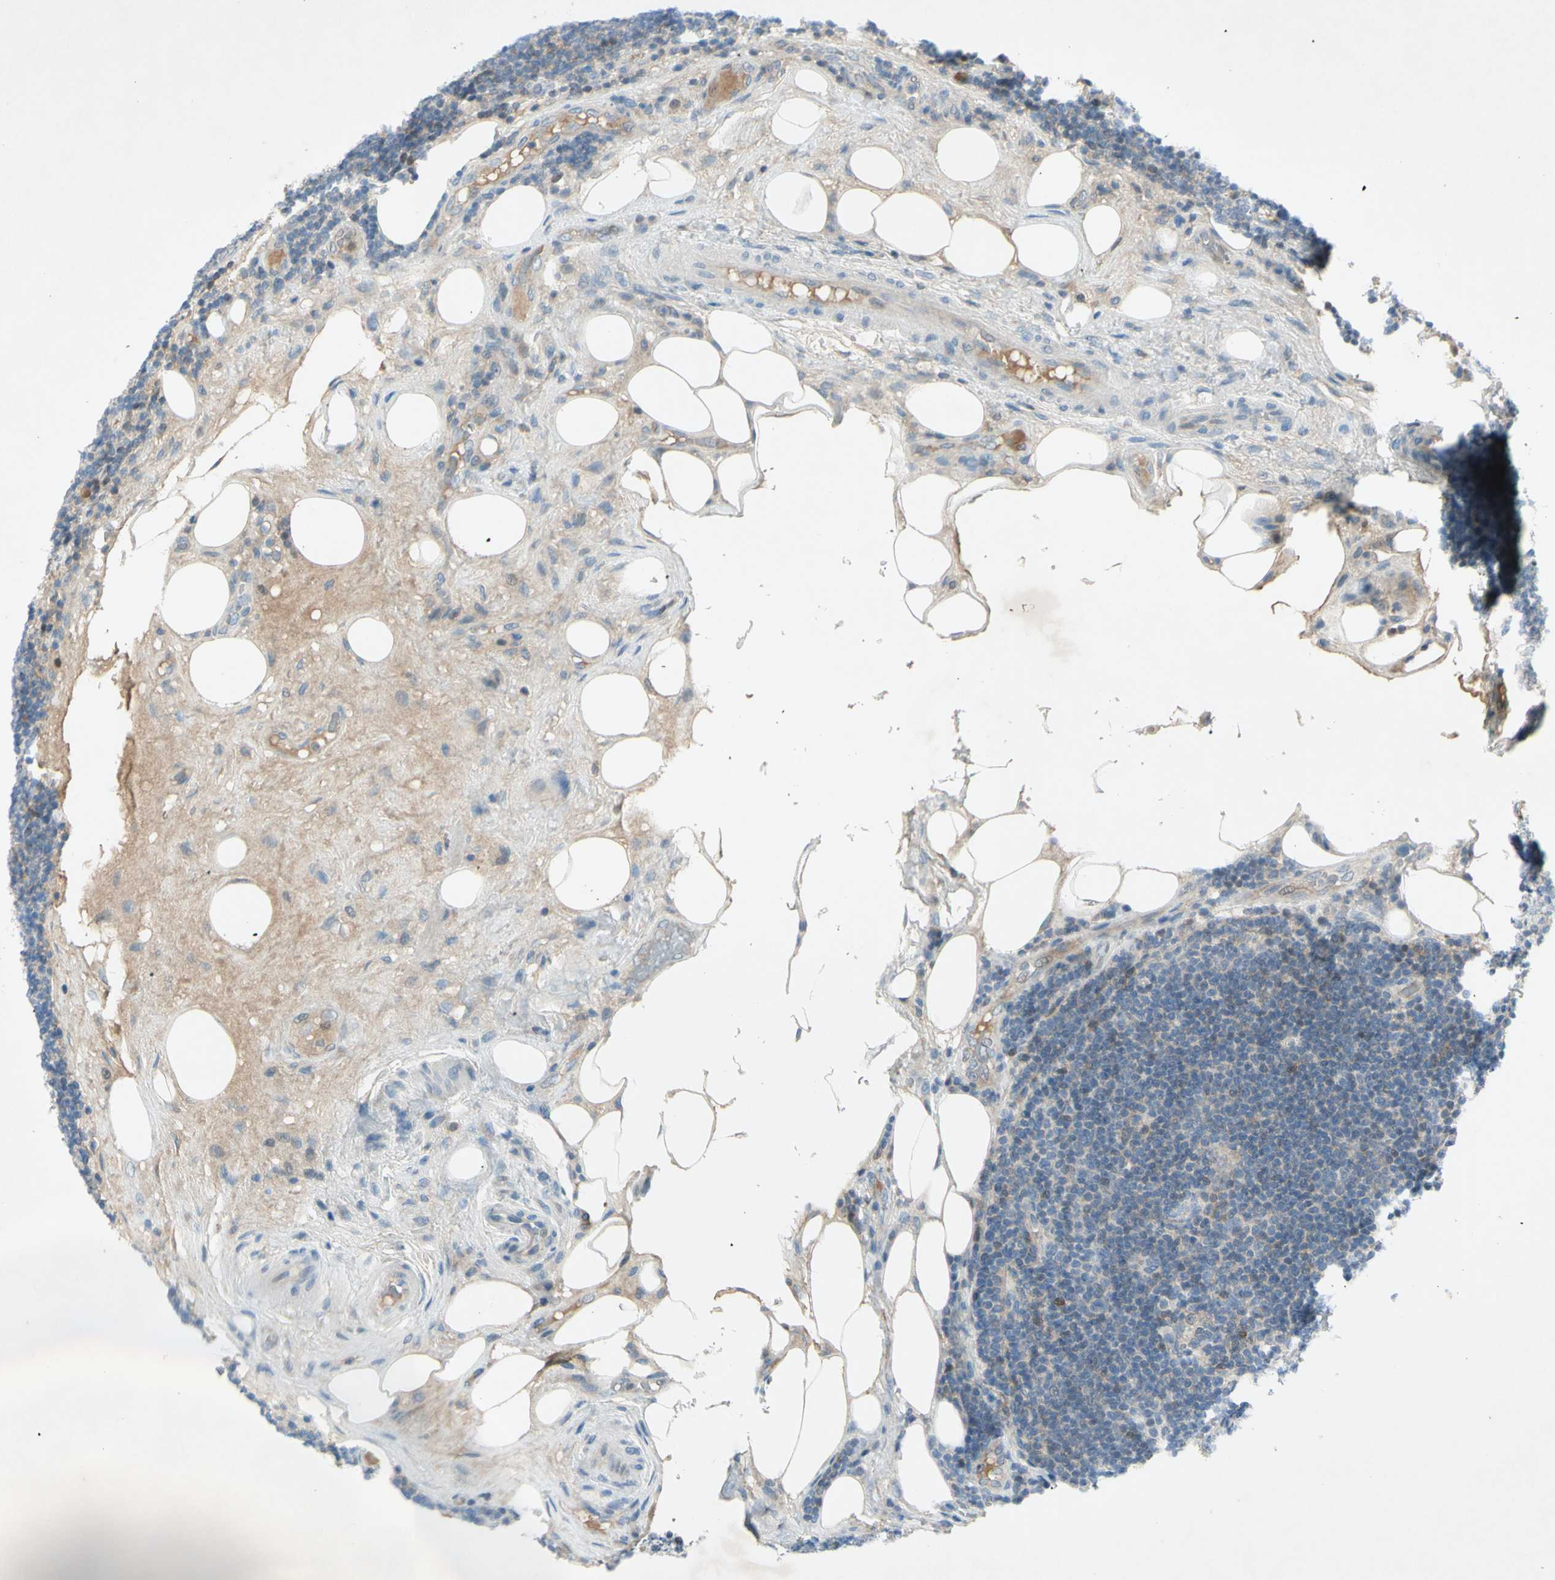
{"staining": {"intensity": "weak", "quantity": "25%-75%", "location": "cytoplasmic/membranous"}, "tissue": "lymphoma", "cell_type": "Tumor cells", "image_type": "cancer", "snomed": [{"axis": "morphology", "description": "Malignant lymphoma, non-Hodgkin's type, Low grade"}, {"axis": "topography", "description": "Lymph node"}], "caption": "Immunohistochemistry staining of malignant lymphoma, non-Hodgkin's type (low-grade), which exhibits low levels of weak cytoplasmic/membranous positivity in about 25%-75% of tumor cells indicating weak cytoplasmic/membranous protein positivity. The staining was performed using DAB (3,3'-diaminobenzidine) (brown) for protein detection and nuclei were counterstained in hematoxylin (blue).", "gene": "C1orf159", "patient": {"sex": "male", "age": 83}}